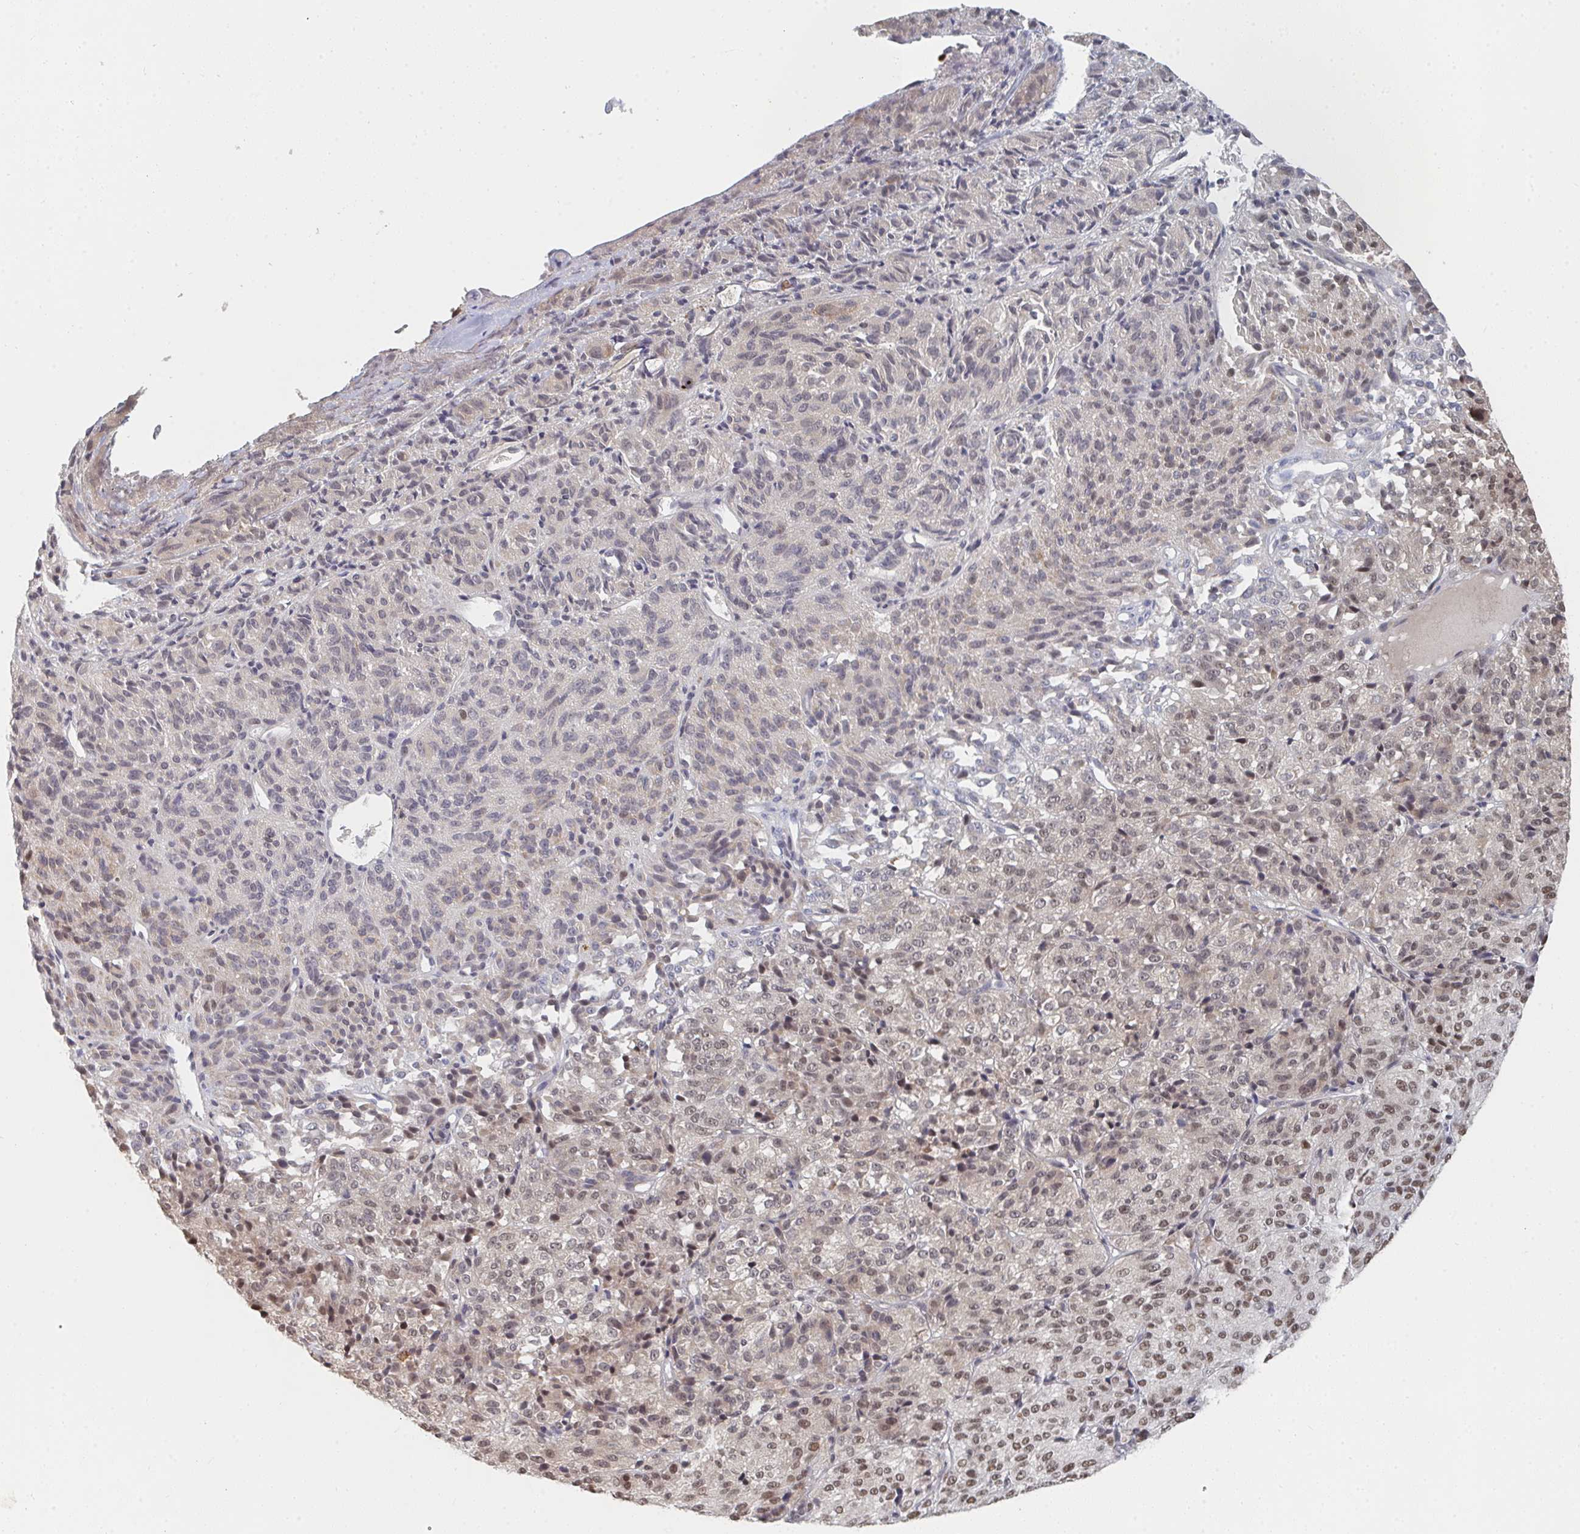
{"staining": {"intensity": "moderate", "quantity": "25%-75%", "location": "nuclear"}, "tissue": "melanoma", "cell_type": "Tumor cells", "image_type": "cancer", "snomed": [{"axis": "morphology", "description": "Malignant melanoma, Metastatic site"}, {"axis": "topography", "description": "Brain"}], "caption": "Immunohistochemistry of human melanoma displays medium levels of moderate nuclear staining in approximately 25%-75% of tumor cells.", "gene": "MBNL1", "patient": {"sex": "female", "age": 56}}